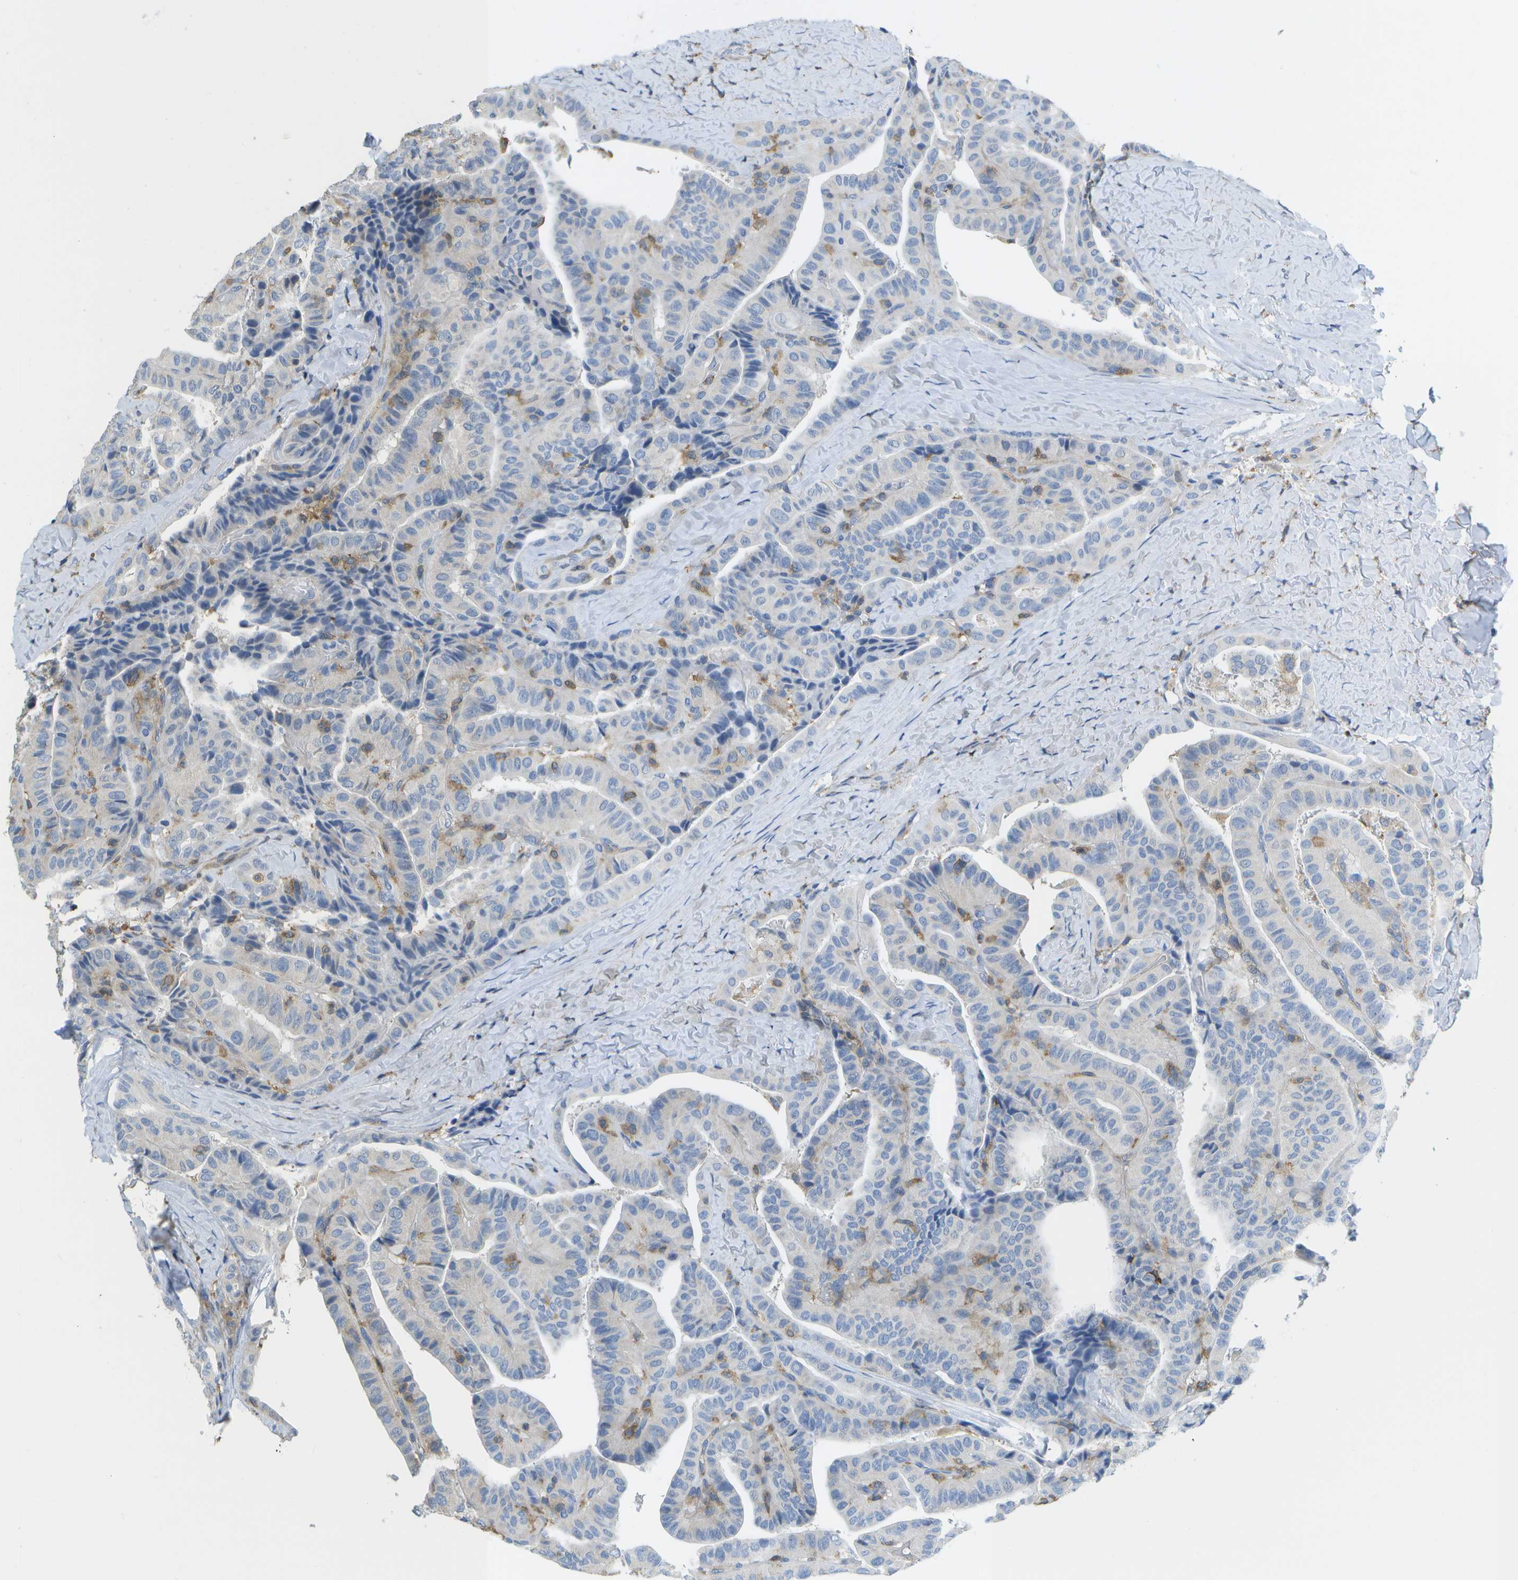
{"staining": {"intensity": "negative", "quantity": "none", "location": "none"}, "tissue": "thyroid cancer", "cell_type": "Tumor cells", "image_type": "cancer", "snomed": [{"axis": "morphology", "description": "Papillary adenocarcinoma, NOS"}, {"axis": "topography", "description": "Thyroid gland"}], "caption": "High magnification brightfield microscopy of thyroid papillary adenocarcinoma stained with DAB (3,3'-diaminobenzidine) (brown) and counterstained with hematoxylin (blue): tumor cells show no significant positivity.", "gene": "RCSD1", "patient": {"sex": "male", "age": 77}}